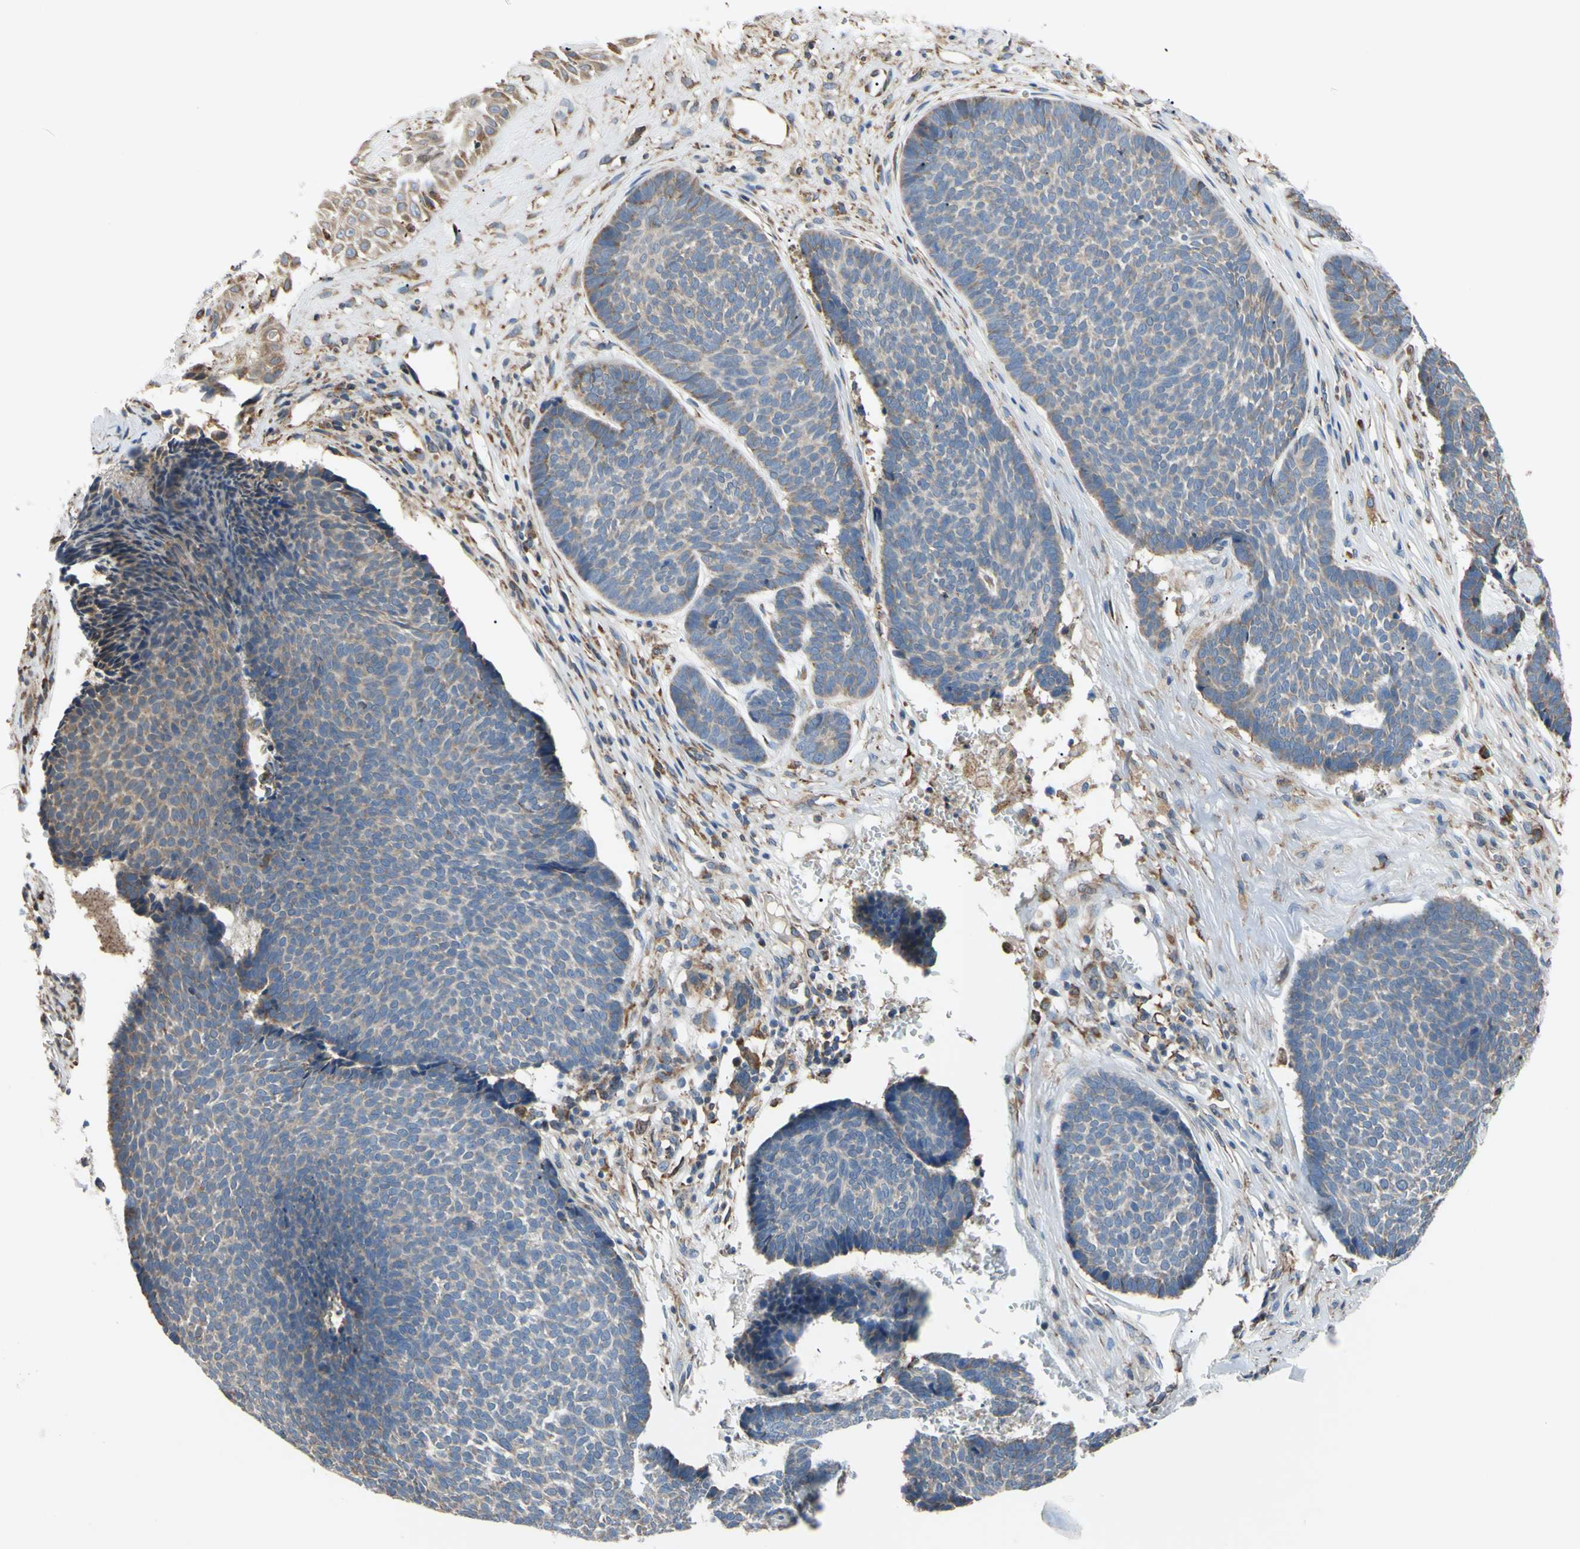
{"staining": {"intensity": "weak", "quantity": "25%-75%", "location": "cytoplasmic/membranous"}, "tissue": "skin cancer", "cell_type": "Tumor cells", "image_type": "cancer", "snomed": [{"axis": "morphology", "description": "Basal cell carcinoma"}, {"axis": "topography", "description": "Skin"}], "caption": "Protein expression analysis of human skin cancer (basal cell carcinoma) reveals weak cytoplasmic/membranous expression in approximately 25%-75% of tumor cells. (IHC, brightfield microscopy, high magnification).", "gene": "BMF", "patient": {"sex": "male", "age": 84}}